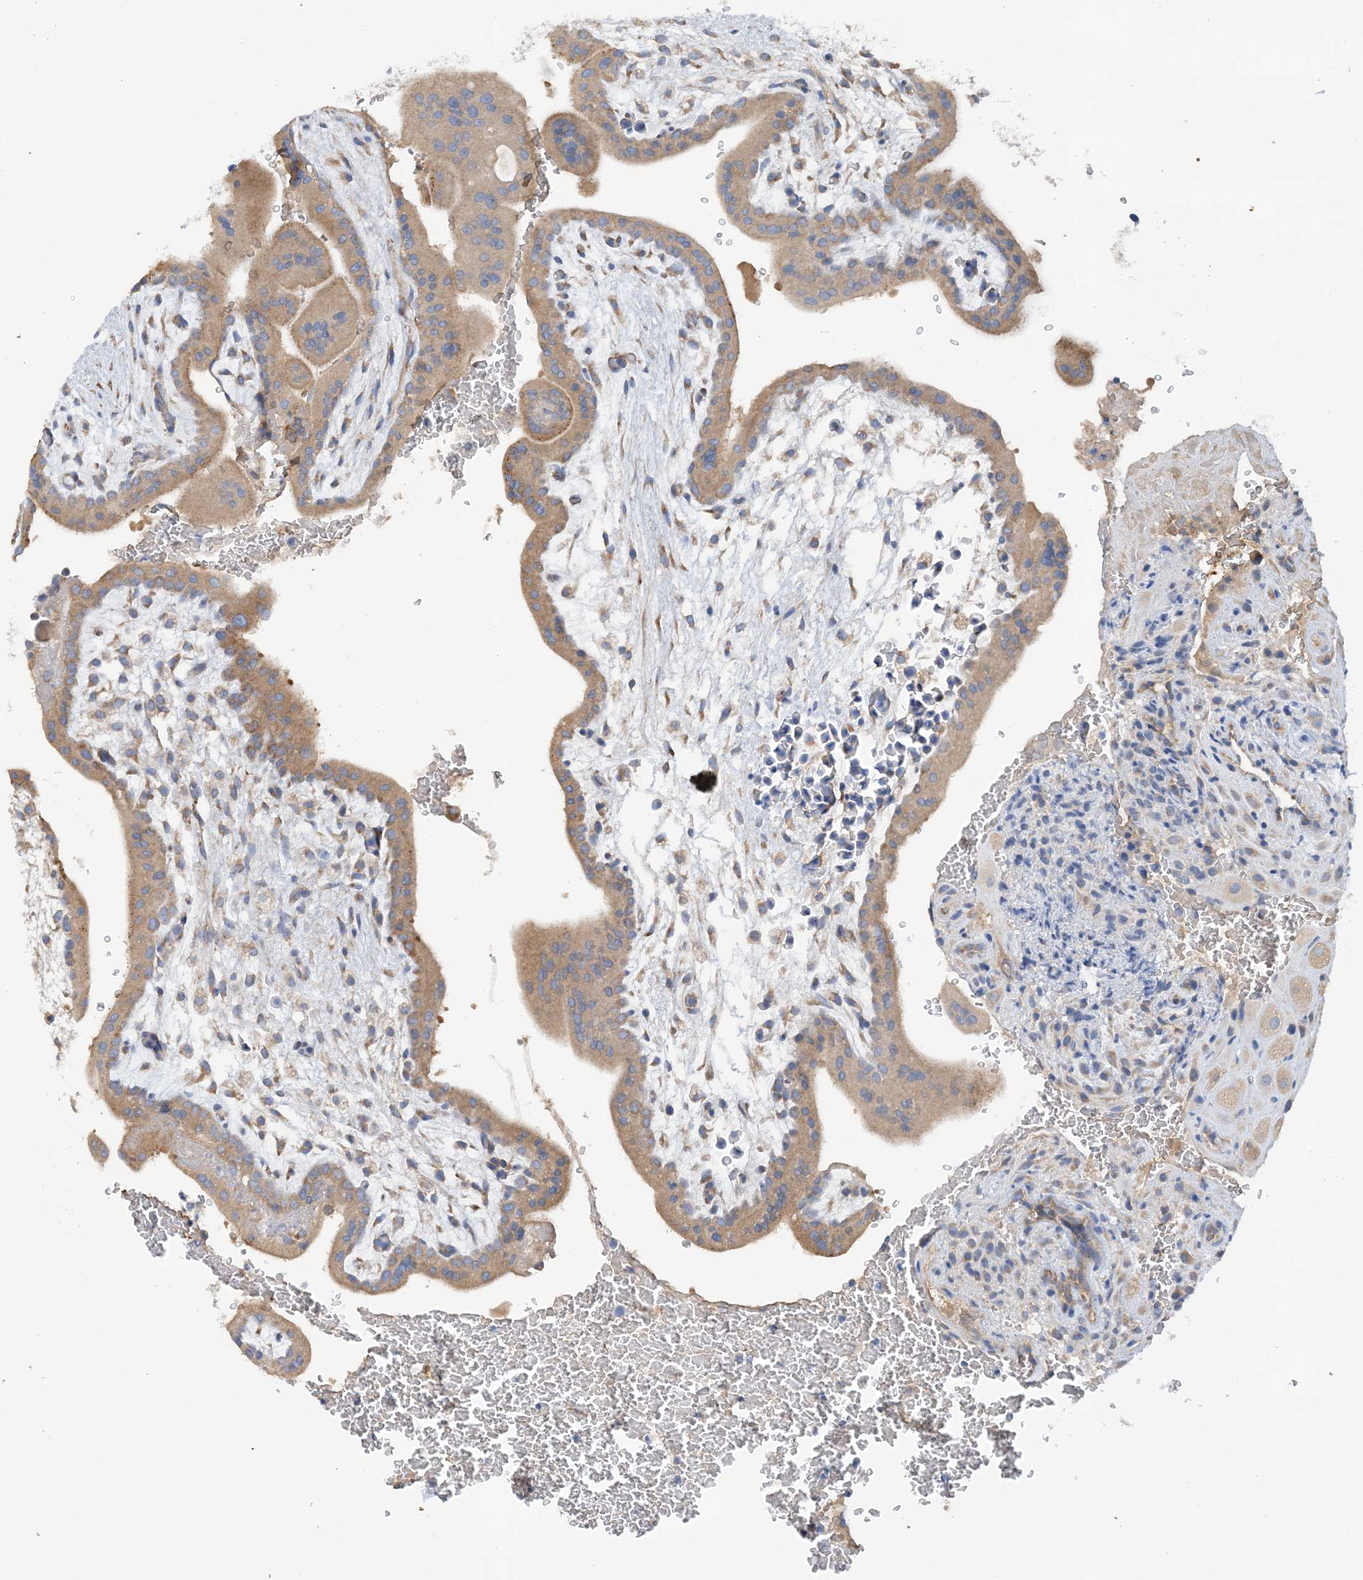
{"staining": {"intensity": "moderate", "quantity": ">75%", "location": "cytoplasmic/membranous"}, "tissue": "placenta", "cell_type": "Decidual cells", "image_type": "normal", "snomed": [{"axis": "morphology", "description": "Normal tissue, NOS"}, {"axis": "topography", "description": "Placenta"}], "caption": "A brown stain highlights moderate cytoplasmic/membranous staining of a protein in decidual cells of normal placenta. (brown staining indicates protein expression, while blue staining denotes nuclei).", "gene": "SLC5A11", "patient": {"sex": "female", "age": 35}}